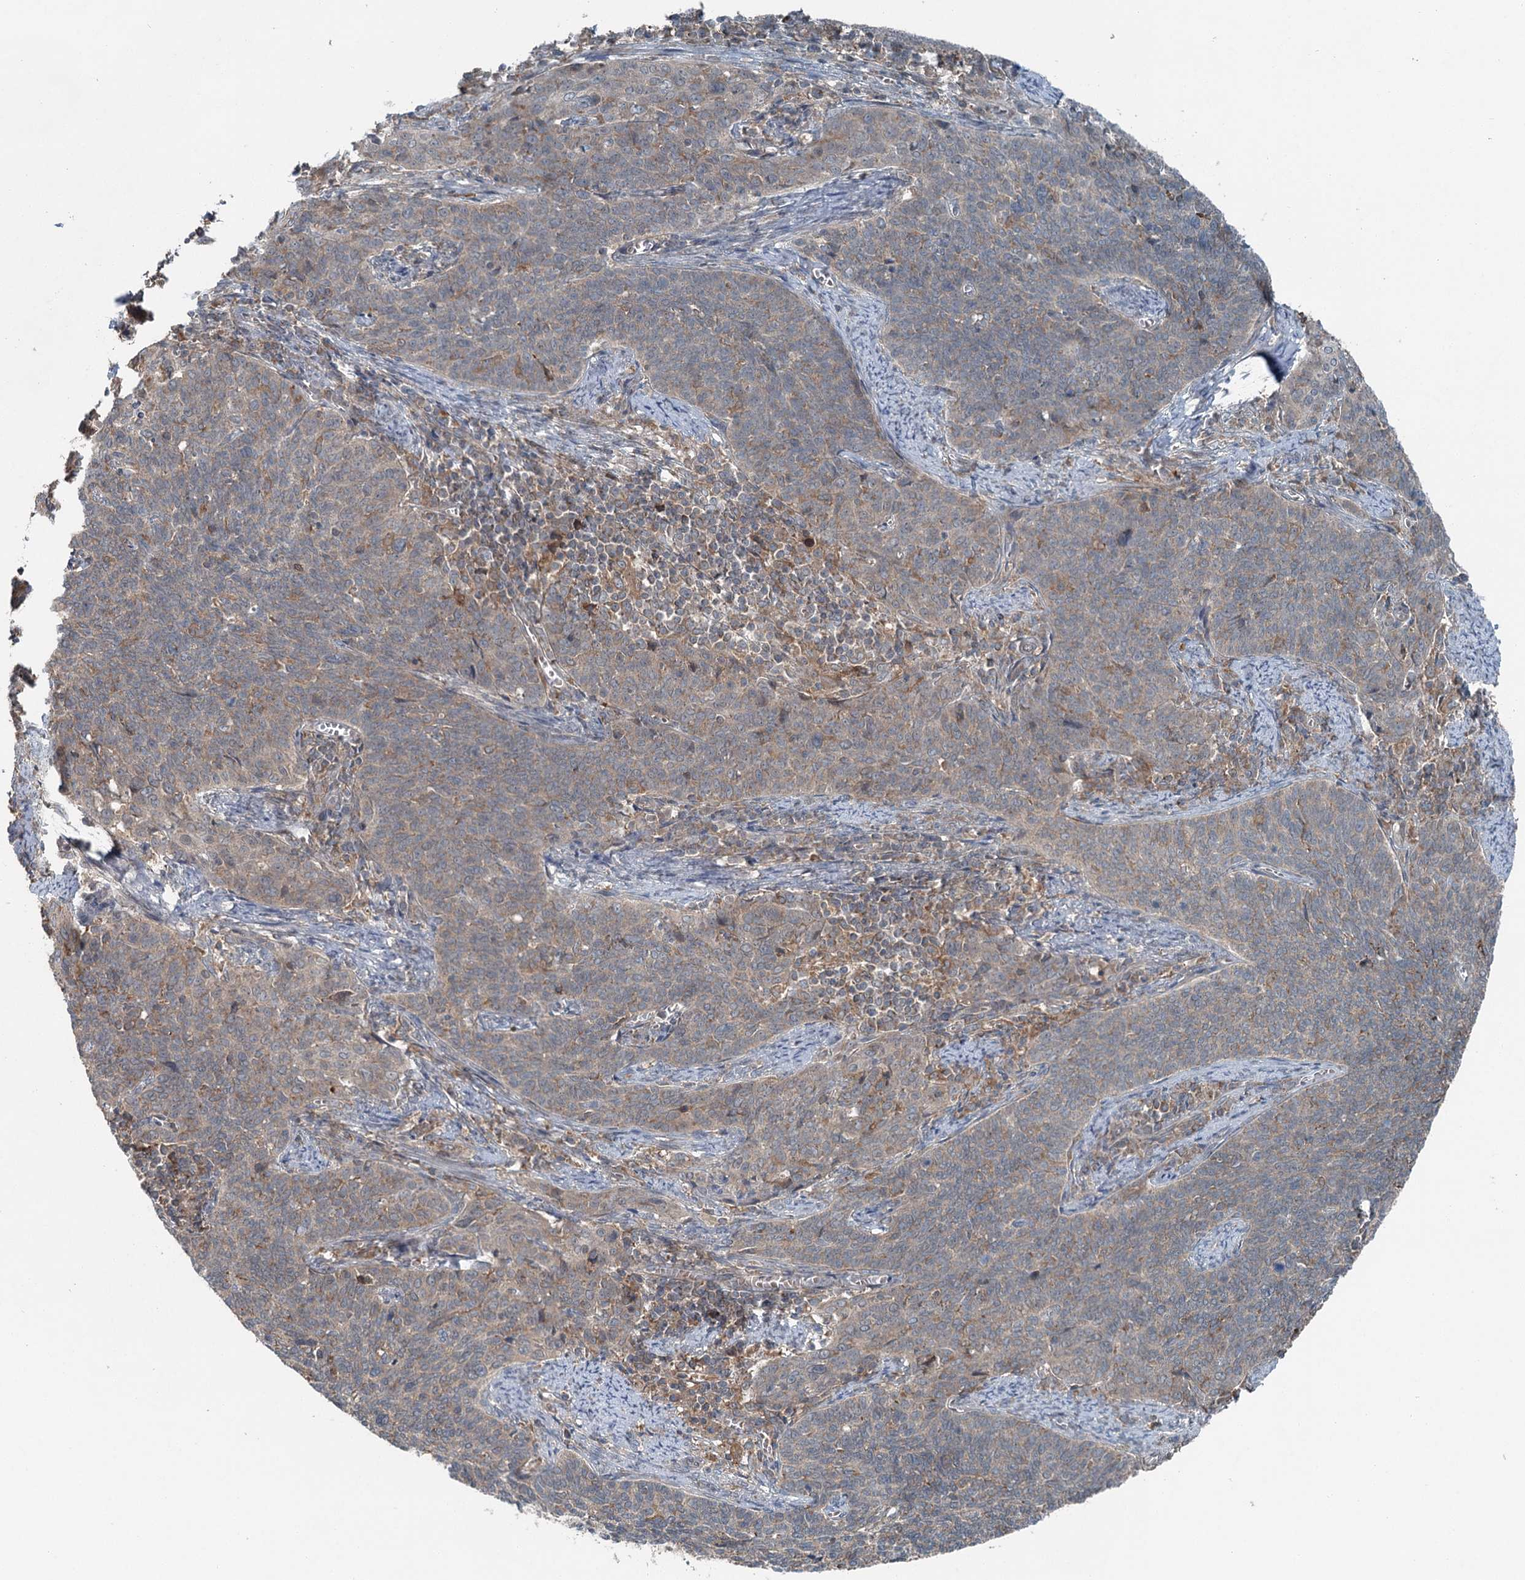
{"staining": {"intensity": "weak", "quantity": "25%-75%", "location": "cytoplasmic/membranous"}, "tissue": "cervical cancer", "cell_type": "Tumor cells", "image_type": "cancer", "snomed": [{"axis": "morphology", "description": "Squamous cell carcinoma, NOS"}, {"axis": "topography", "description": "Cervix"}], "caption": "Immunohistochemistry image of neoplastic tissue: human cervical squamous cell carcinoma stained using immunohistochemistry (IHC) reveals low levels of weak protein expression localized specifically in the cytoplasmic/membranous of tumor cells, appearing as a cytoplasmic/membranous brown color.", "gene": "SKIC3", "patient": {"sex": "female", "age": 39}}